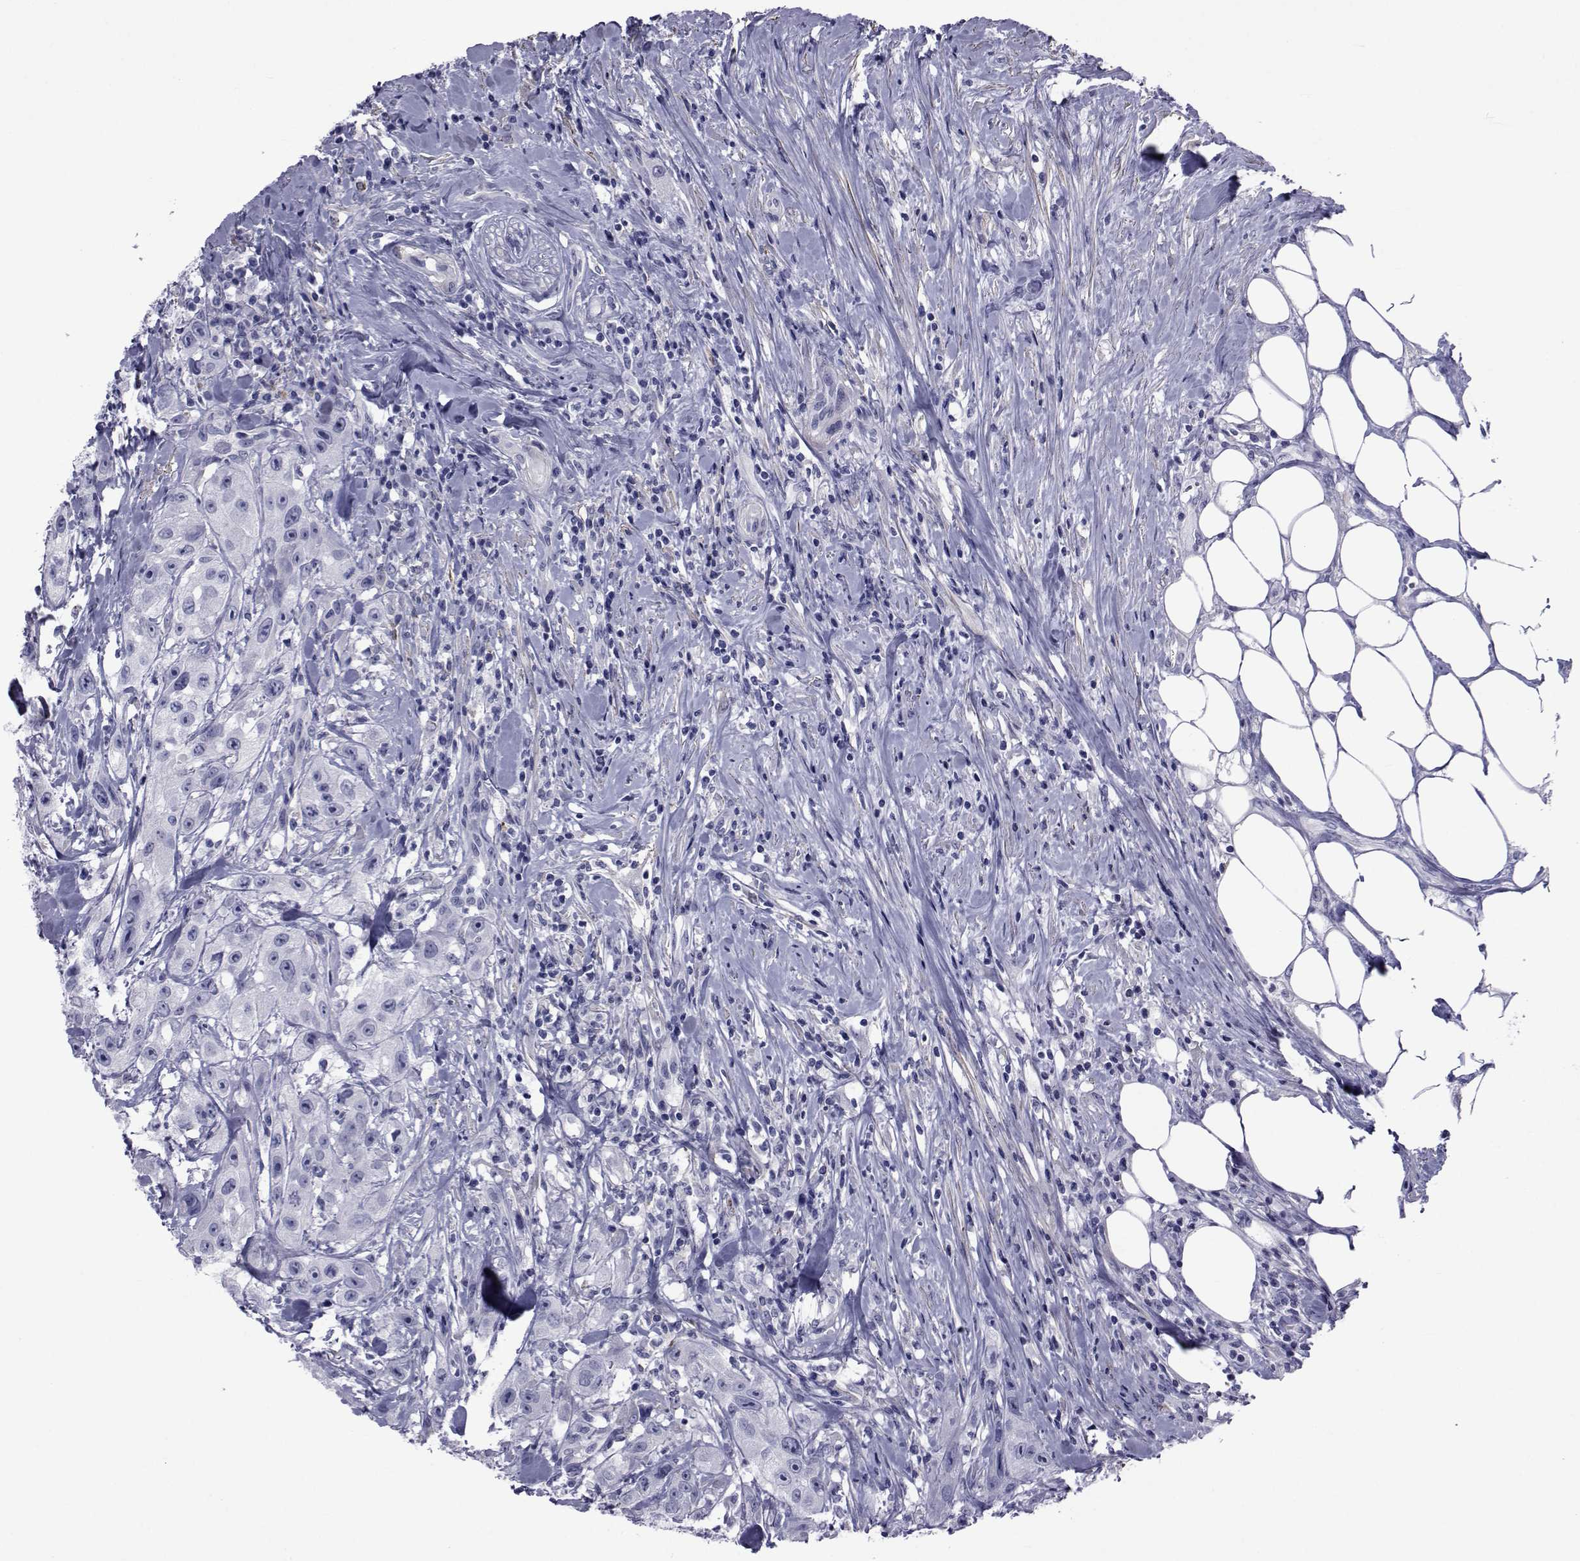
{"staining": {"intensity": "negative", "quantity": "none", "location": "none"}, "tissue": "urothelial cancer", "cell_type": "Tumor cells", "image_type": "cancer", "snomed": [{"axis": "morphology", "description": "Urothelial carcinoma, High grade"}, {"axis": "topography", "description": "Urinary bladder"}], "caption": "The IHC image has no significant staining in tumor cells of high-grade urothelial carcinoma tissue.", "gene": "GKAP1", "patient": {"sex": "male", "age": 79}}